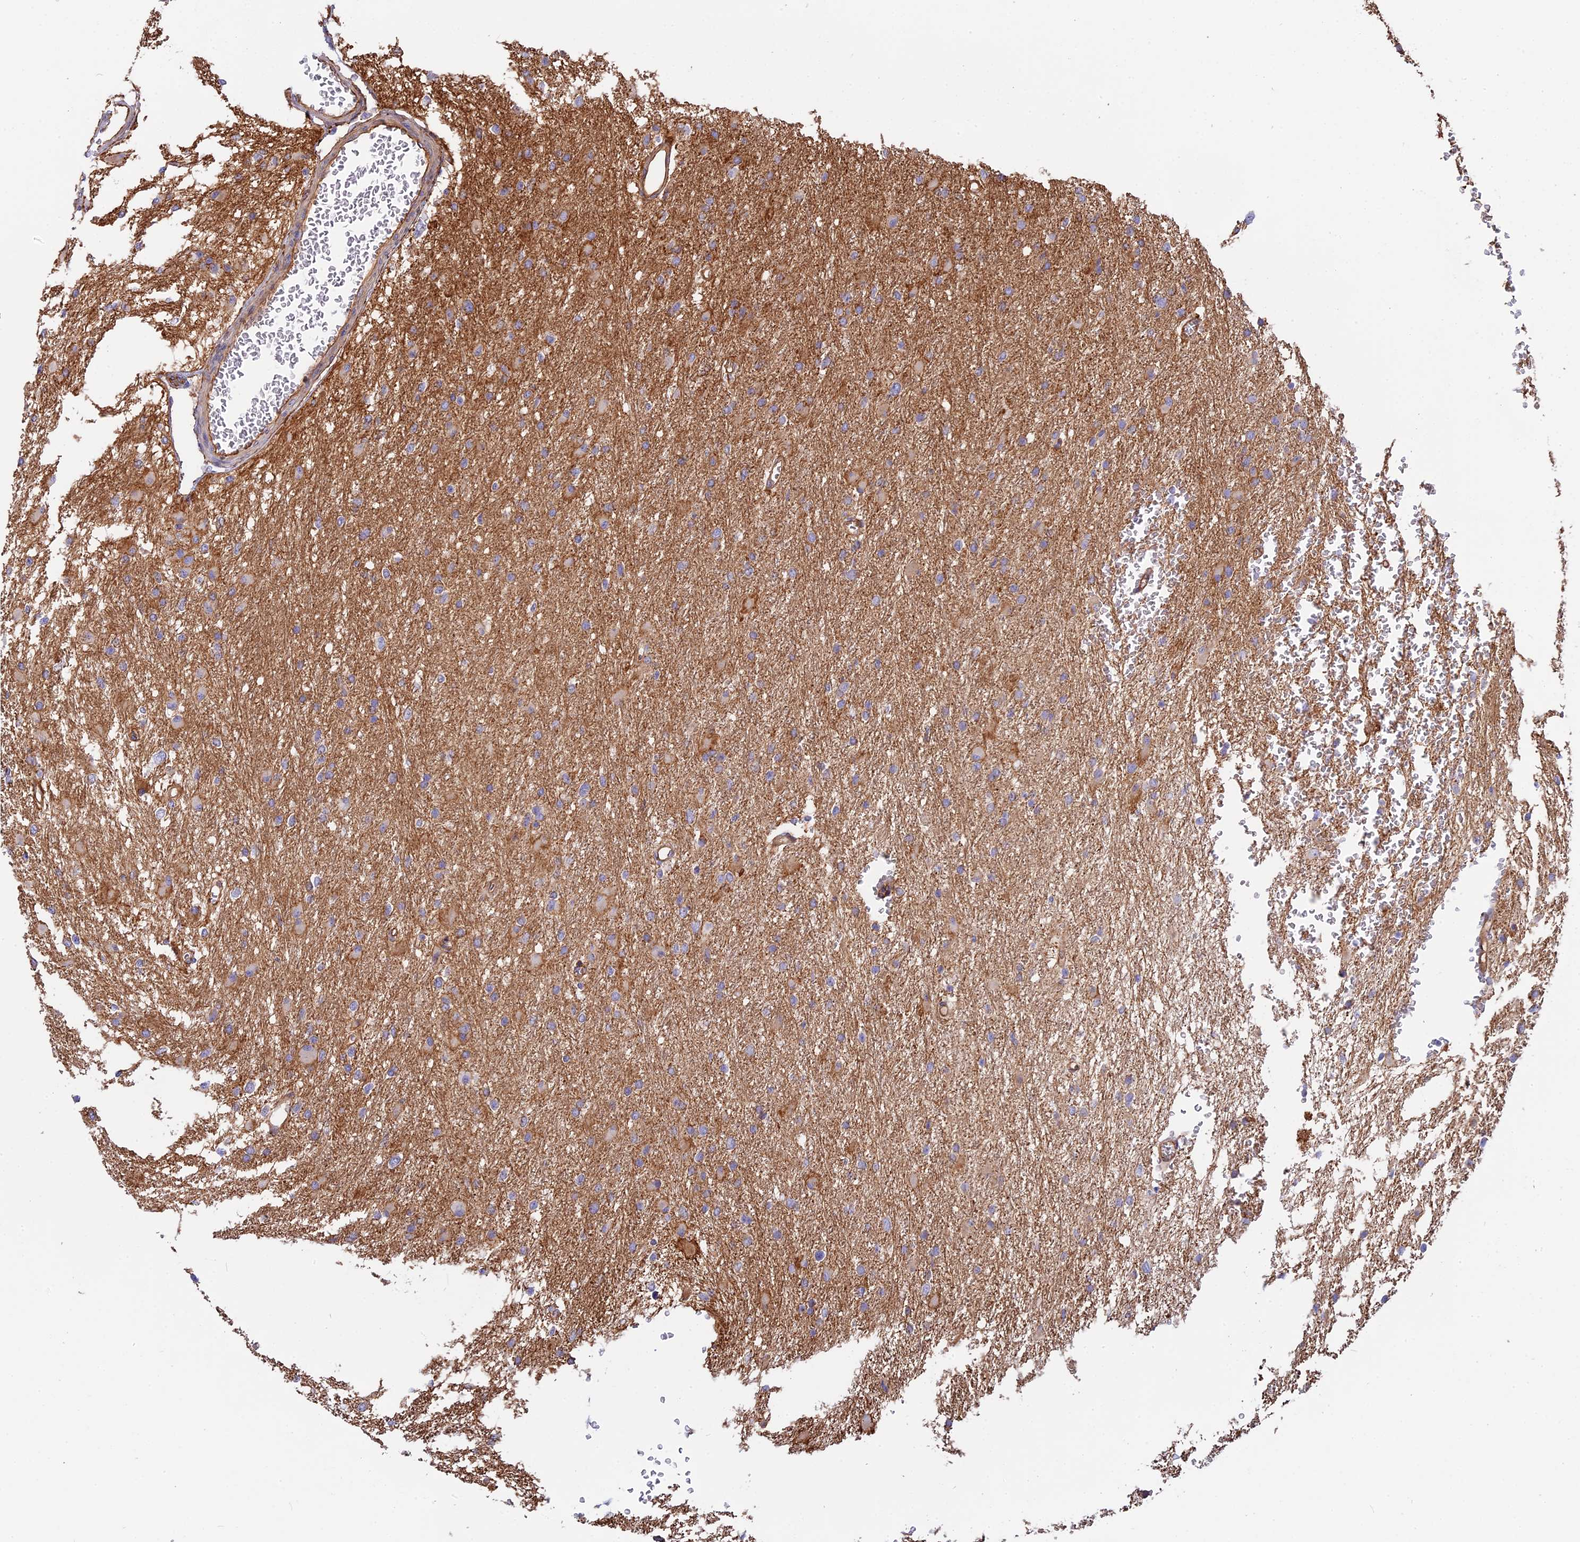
{"staining": {"intensity": "weak", "quantity": "<25%", "location": "cytoplasmic/membranous"}, "tissue": "glioma", "cell_type": "Tumor cells", "image_type": "cancer", "snomed": [{"axis": "morphology", "description": "Glioma, malignant, High grade"}, {"axis": "topography", "description": "Cerebral cortex"}], "caption": "High magnification brightfield microscopy of high-grade glioma (malignant) stained with DAB (3,3'-diaminobenzidine) (brown) and counterstained with hematoxylin (blue): tumor cells show no significant staining.", "gene": "CNBD2", "patient": {"sex": "female", "age": 36}}